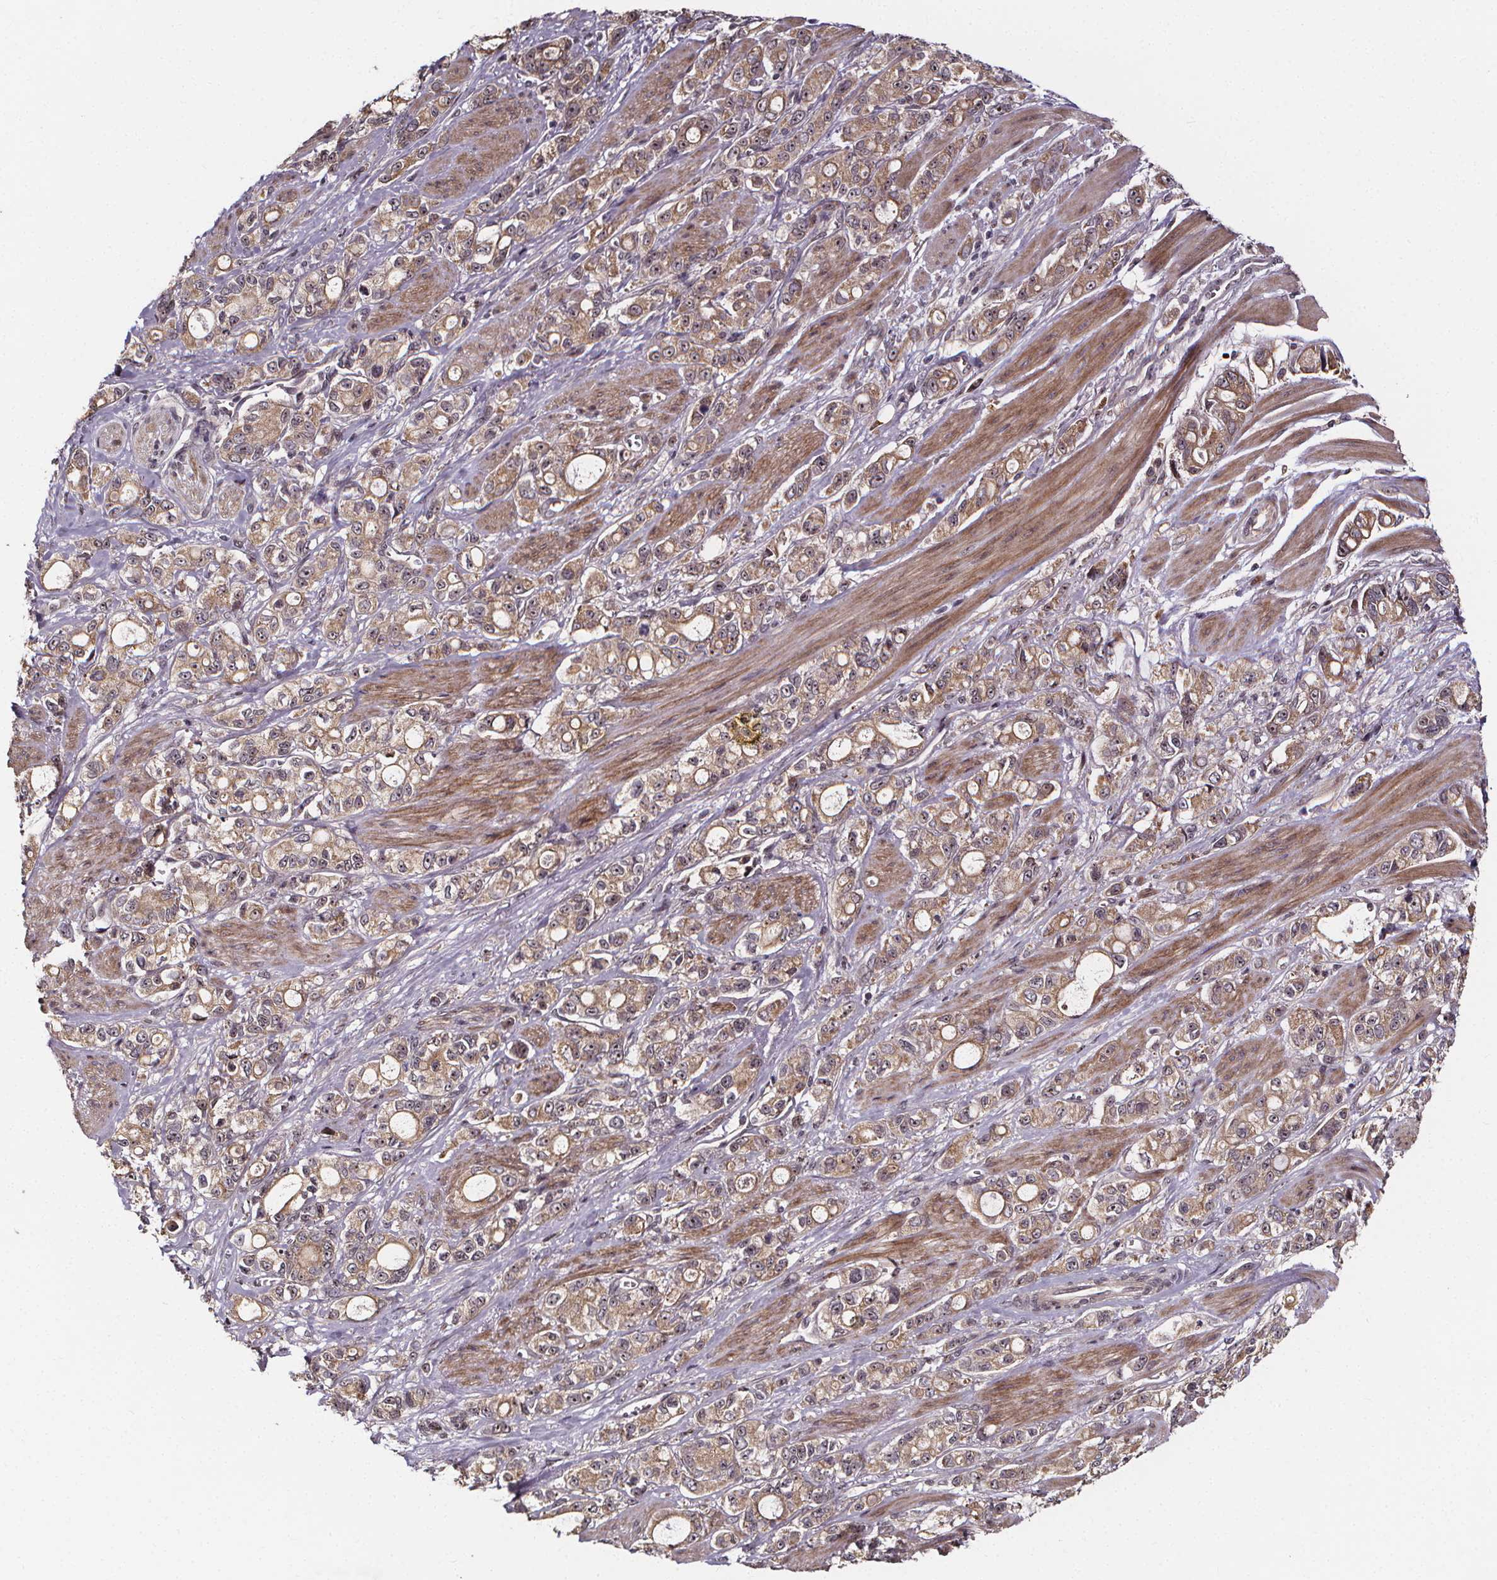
{"staining": {"intensity": "weak", "quantity": ">75%", "location": "cytoplasmic/membranous"}, "tissue": "stomach cancer", "cell_type": "Tumor cells", "image_type": "cancer", "snomed": [{"axis": "morphology", "description": "Adenocarcinoma, NOS"}, {"axis": "topography", "description": "Stomach"}], "caption": "Stomach cancer (adenocarcinoma) stained with immunohistochemistry demonstrates weak cytoplasmic/membranous expression in about >75% of tumor cells.", "gene": "DDIT3", "patient": {"sex": "male", "age": 63}}